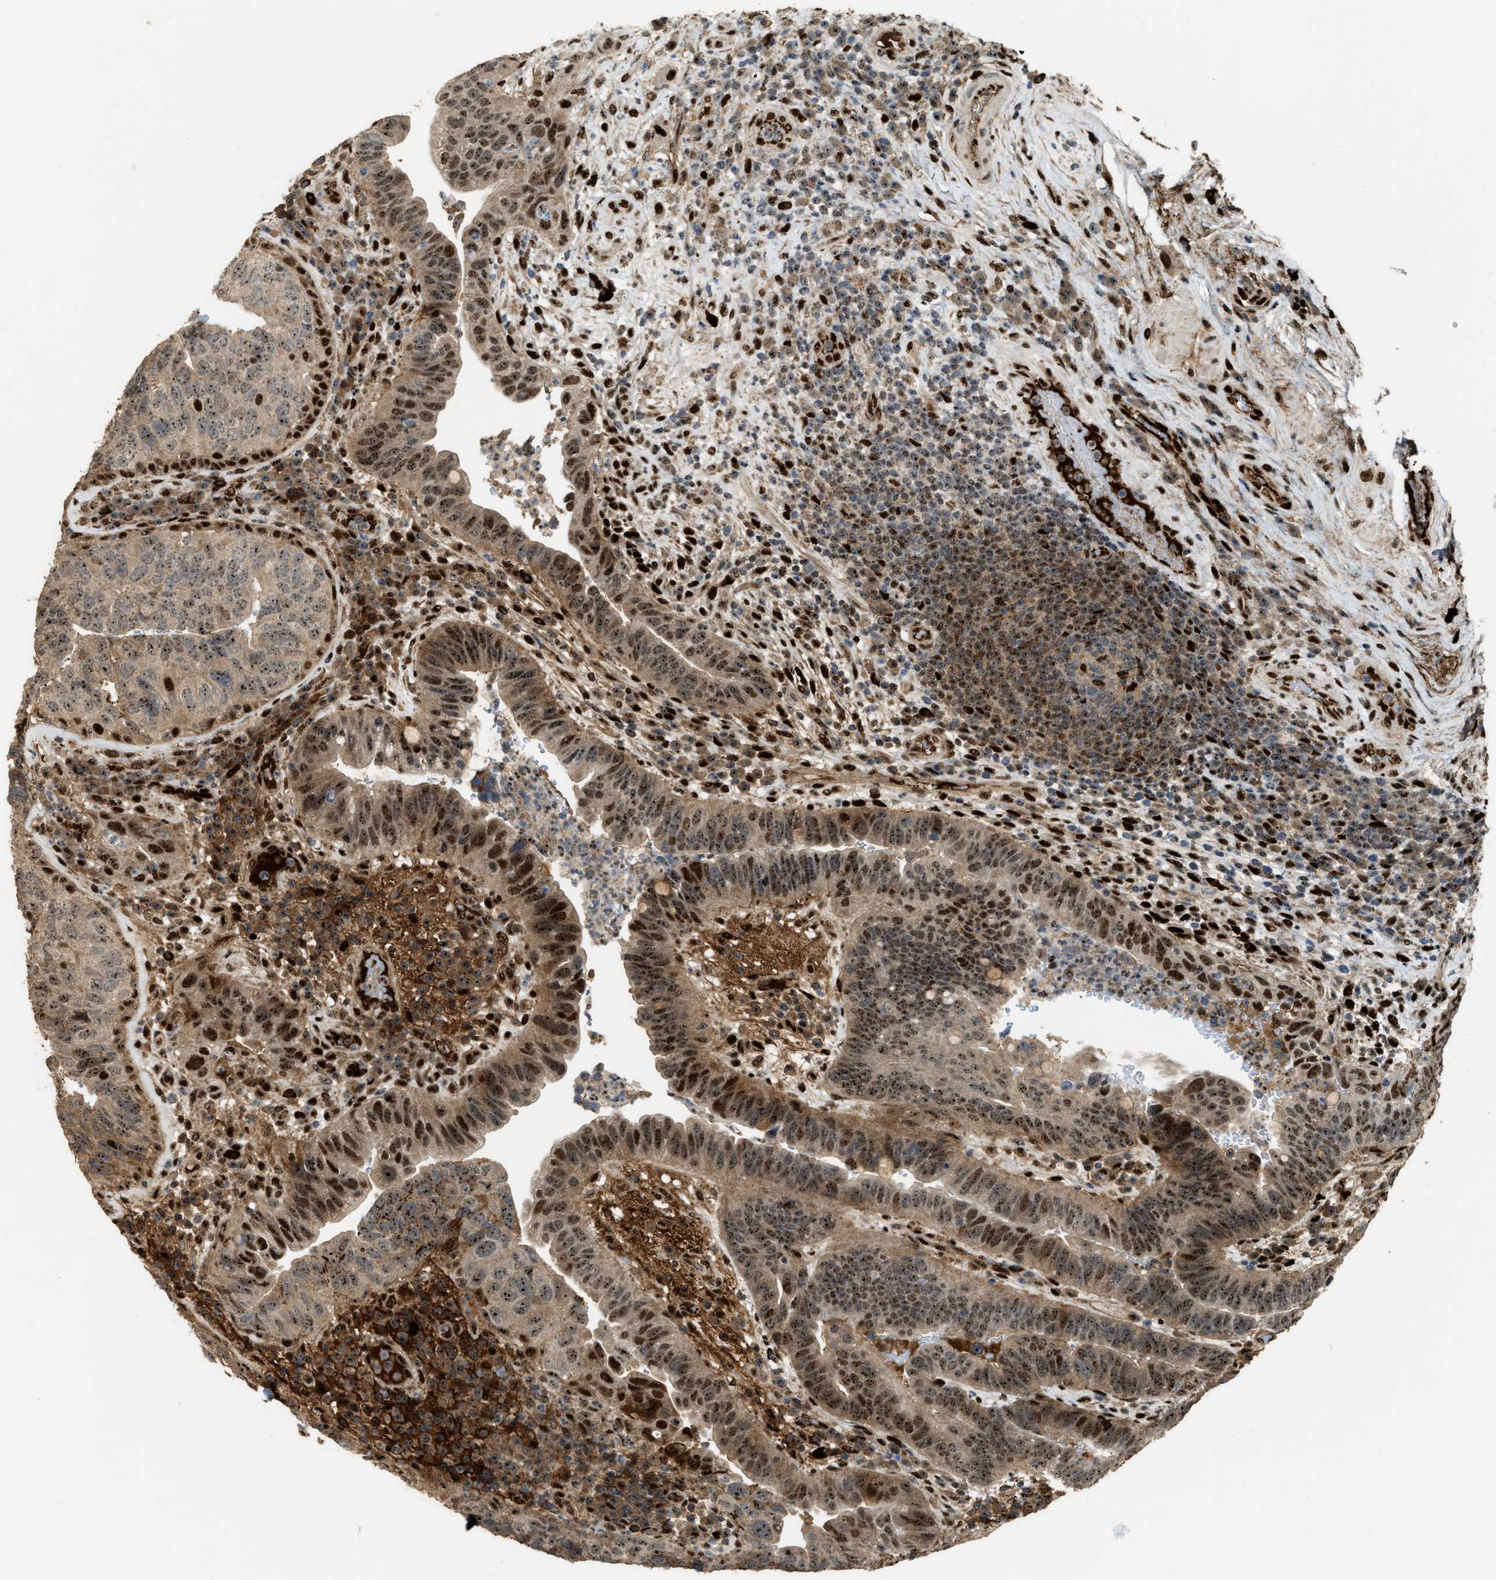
{"staining": {"intensity": "moderate", "quantity": ">75%", "location": "cytoplasmic/membranous,nuclear"}, "tissue": "urothelial cancer", "cell_type": "Tumor cells", "image_type": "cancer", "snomed": [{"axis": "morphology", "description": "Urothelial carcinoma, High grade"}, {"axis": "topography", "description": "Urinary bladder"}], "caption": "This photomicrograph exhibits urothelial carcinoma (high-grade) stained with IHC to label a protein in brown. The cytoplasmic/membranous and nuclear of tumor cells show moderate positivity for the protein. Nuclei are counter-stained blue.", "gene": "ZNF687", "patient": {"sex": "female", "age": 82}}